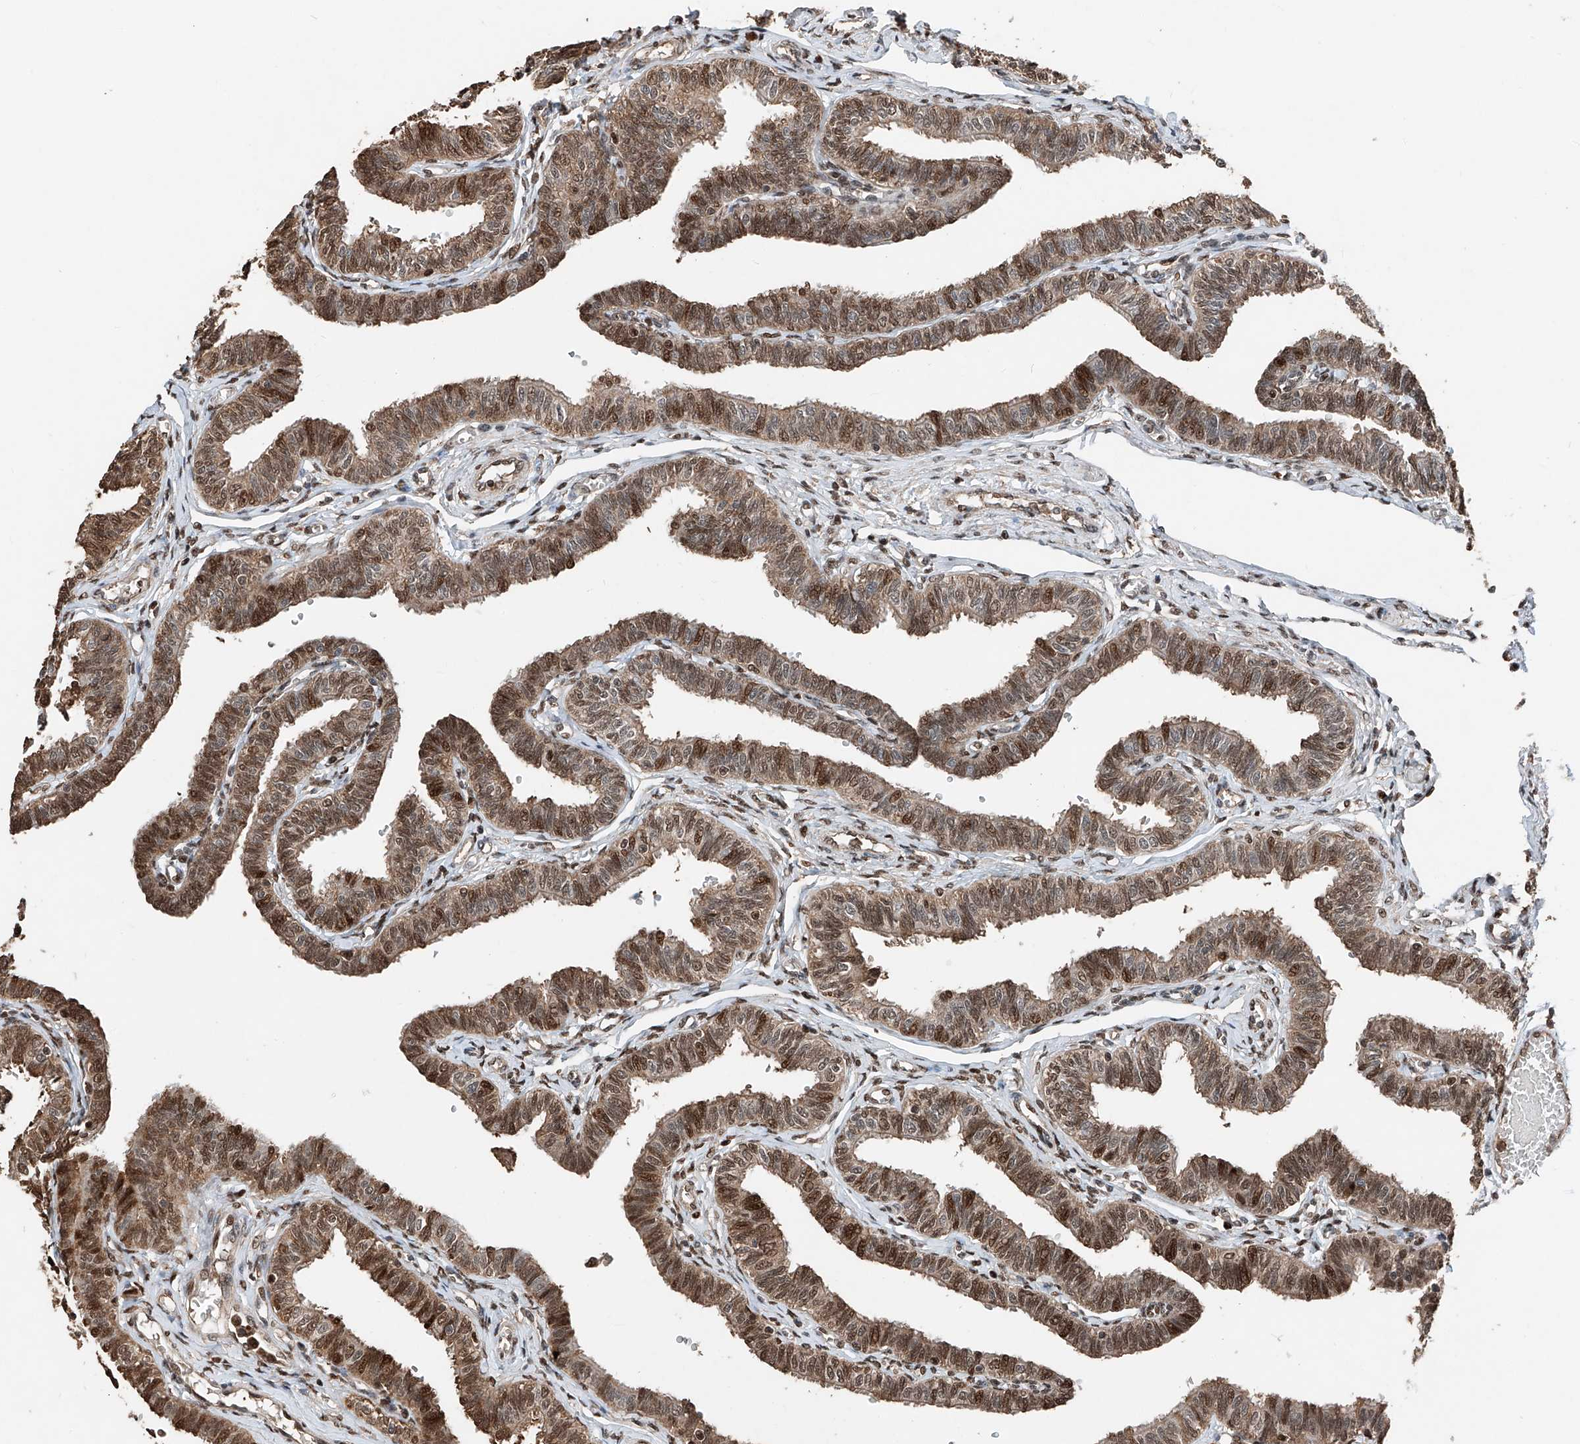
{"staining": {"intensity": "strong", "quantity": ">75%", "location": "cytoplasmic/membranous,nuclear"}, "tissue": "fallopian tube", "cell_type": "Glandular cells", "image_type": "normal", "snomed": [{"axis": "morphology", "description": "Normal tissue, NOS"}, {"axis": "topography", "description": "Fallopian tube"}, {"axis": "topography", "description": "Ovary"}], "caption": "DAB (3,3'-diaminobenzidine) immunohistochemical staining of benign fallopian tube reveals strong cytoplasmic/membranous,nuclear protein positivity in approximately >75% of glandular cells. The protein is shown in brown color, while the nuclei are stained blue.", "gene": "RMND1", "patient": {"sex": "female", "age": 23}}